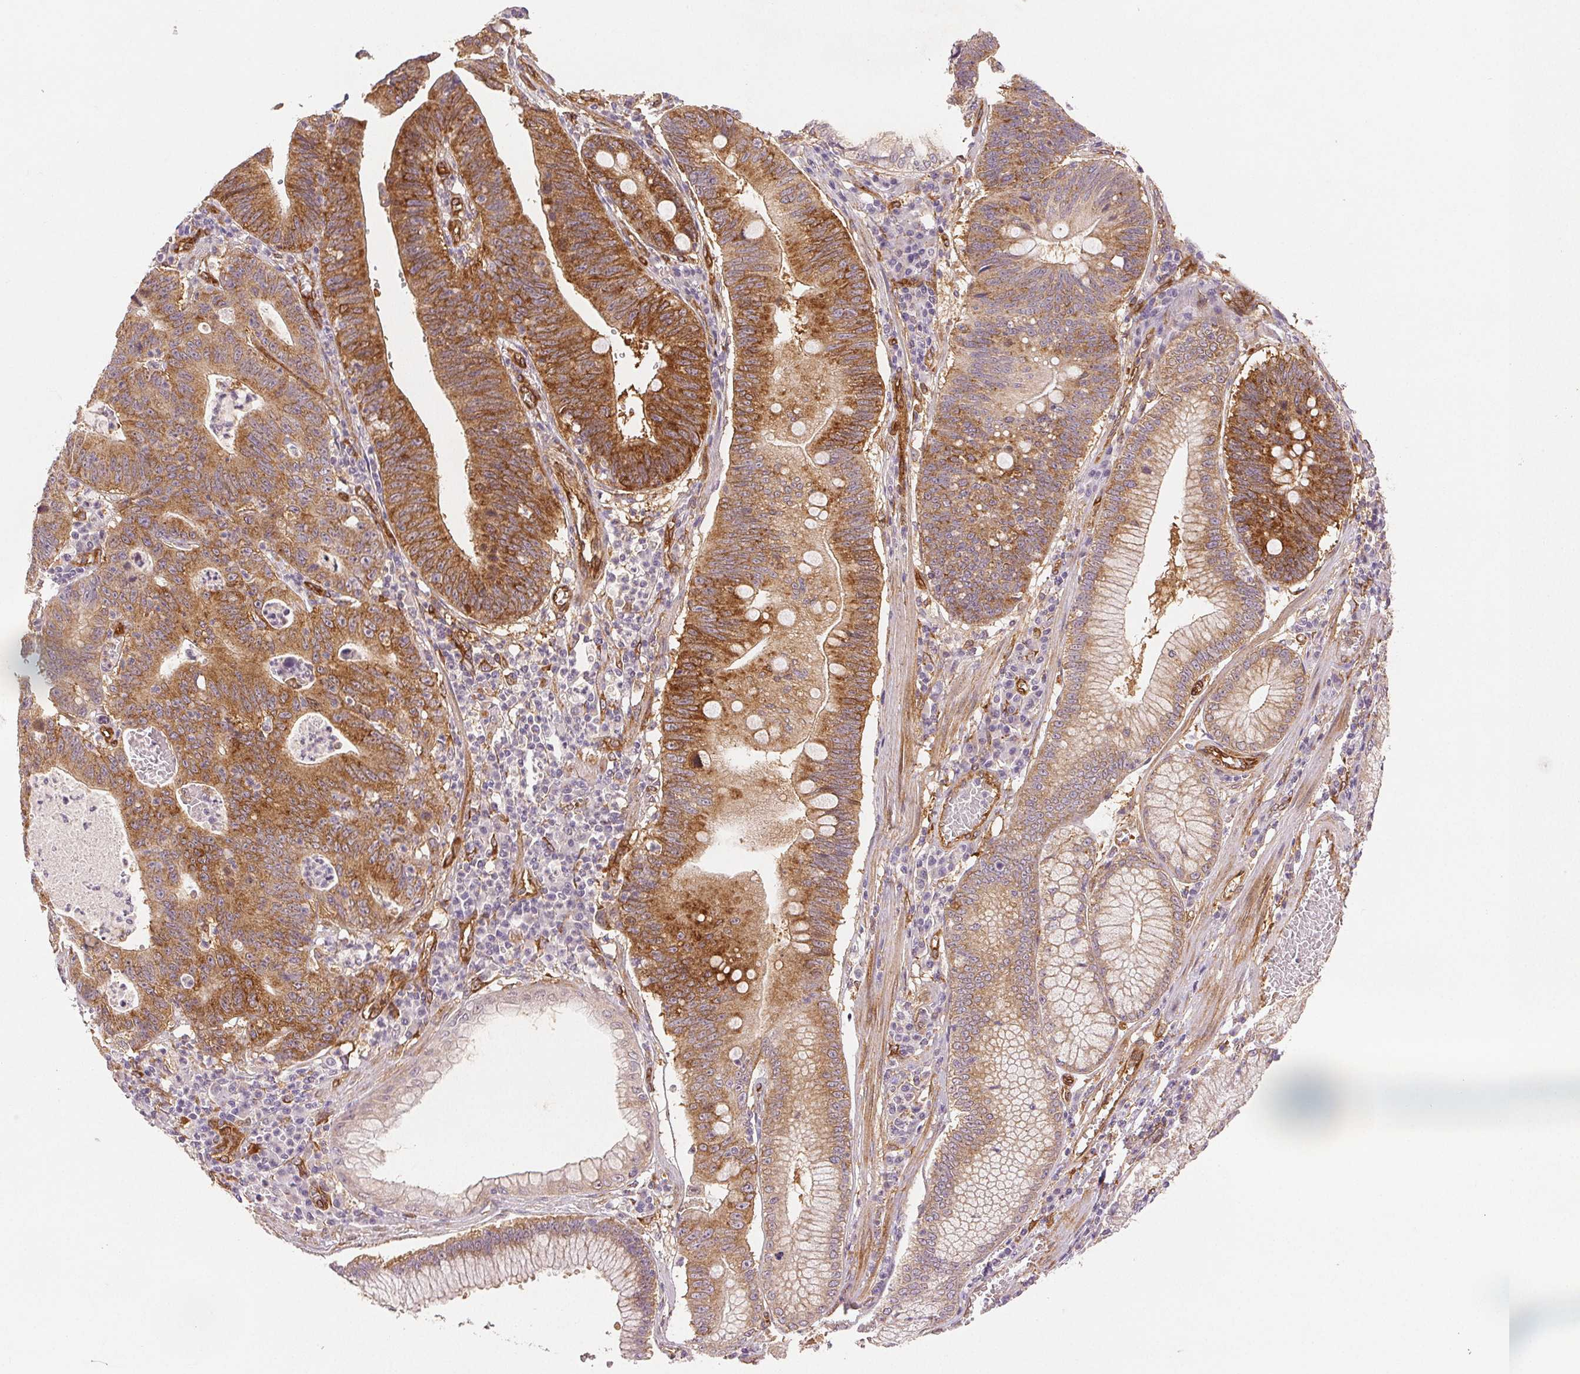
{"staining": {"intensity": "strong", "quantity": "25%-75%", "location": "cytoplasmic/membranous"}, "tissue": "stomach cancer", "cell_type": "Tumor cells", "image_type": "cancer", "snomed": [{"axis": "morphology", "description": "Adenocarcinoma, NOS"}, {"axis": "topography", "description": "Stomach"}], "caption": "Immunohistochemistry (DAB) staining of stomach adenocarcinoma demonstrates strong cytoplasmic/membranous protein expression in about 25%-75% of tumor cells.", "gene": "DIAPH2", "patient": {"sex": "male", "age": 59}}